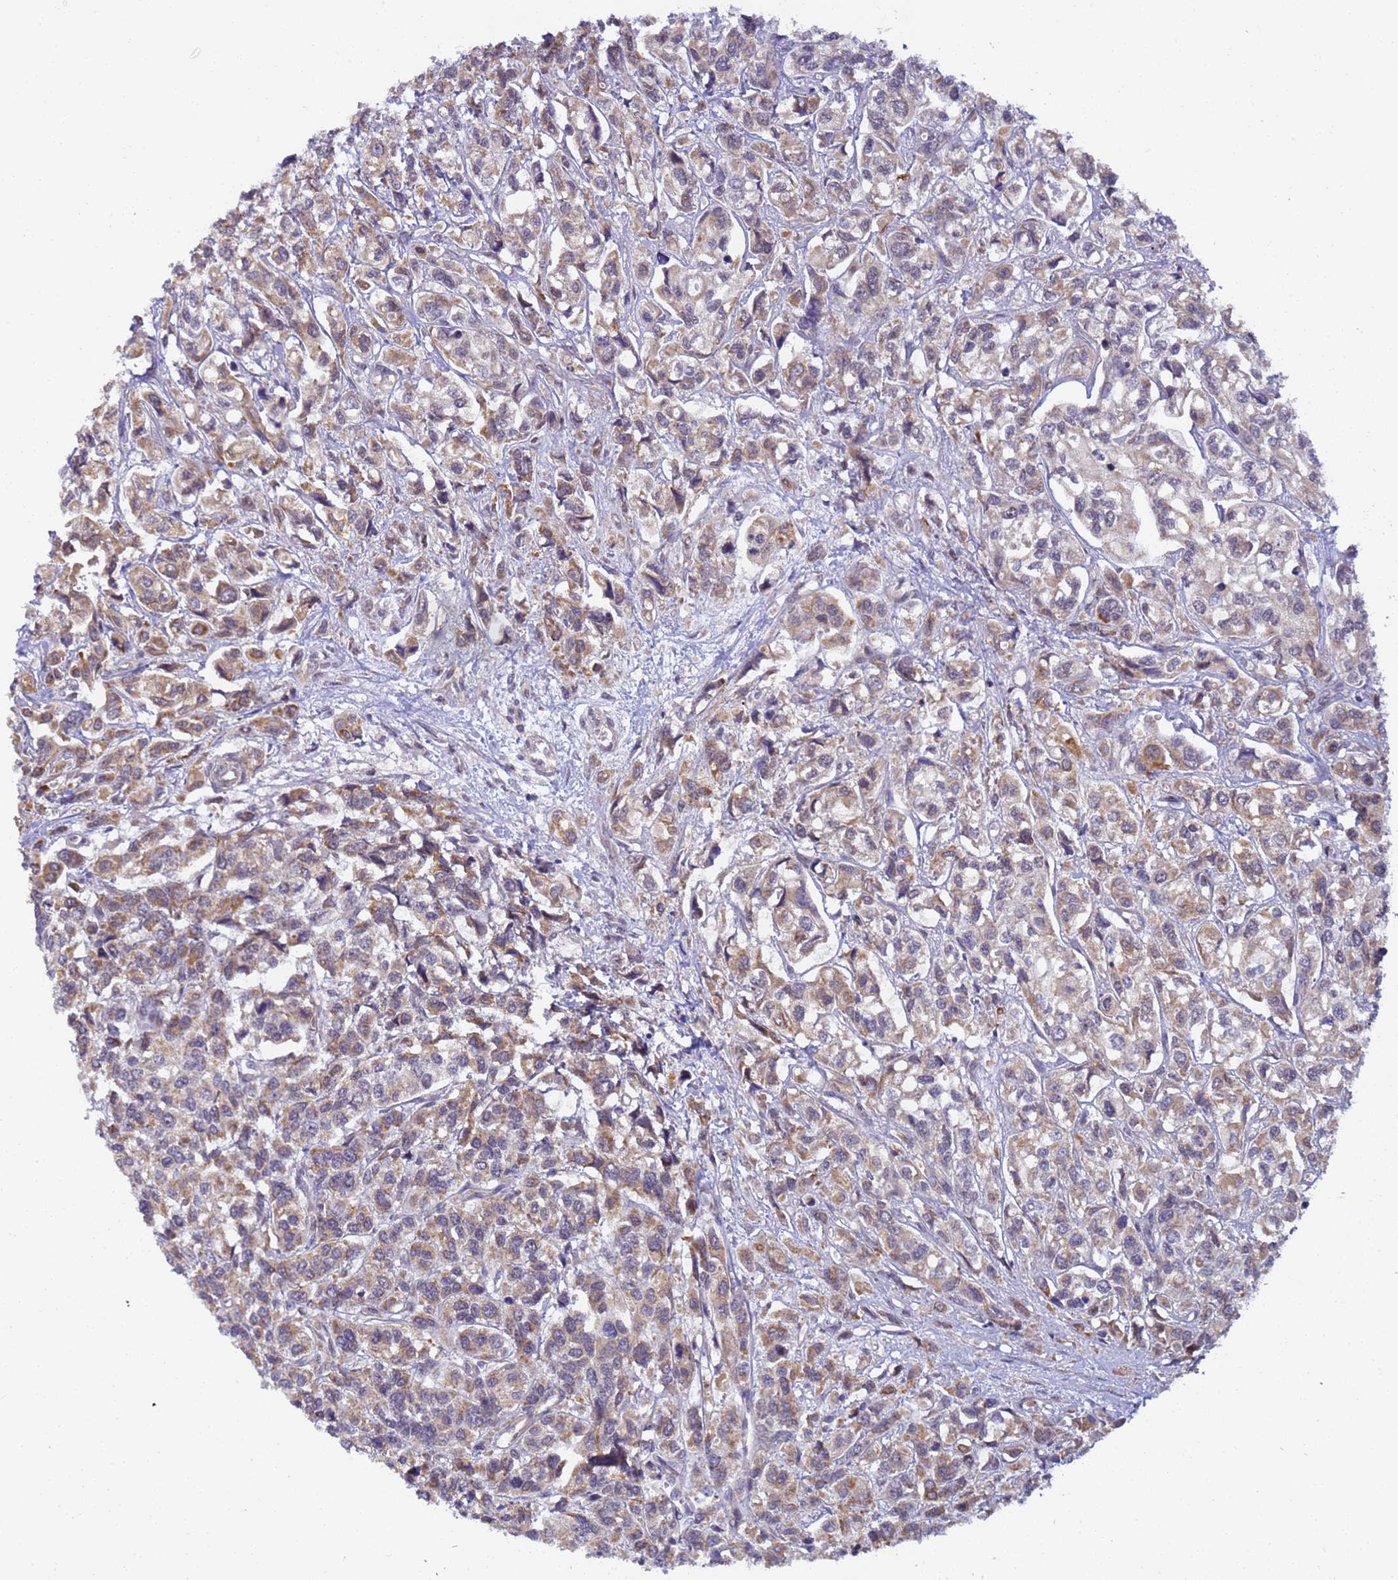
{"staining": {"intensity": "weak", "quantity": "25%-75%", "location": "cytoplasmic/membranous"}, "tissue": "urothelial cancer", "cell_type": "Tumor cells", "image_type": "cancer", "snomed": [{"axis": "morphology", "description": "Urothelial carcinoma, High grade"}, {"axis": "topography", "description": "Urinary bladder"}], "caption": "This is a micrograph of immunohistochemistry staining of urothelial cancer, which shows weak staining in the cytoplasmic/membranous of tumor cells.", "gene": "RAPGEF3", "patient": {"sex": "male", "age": 67}}